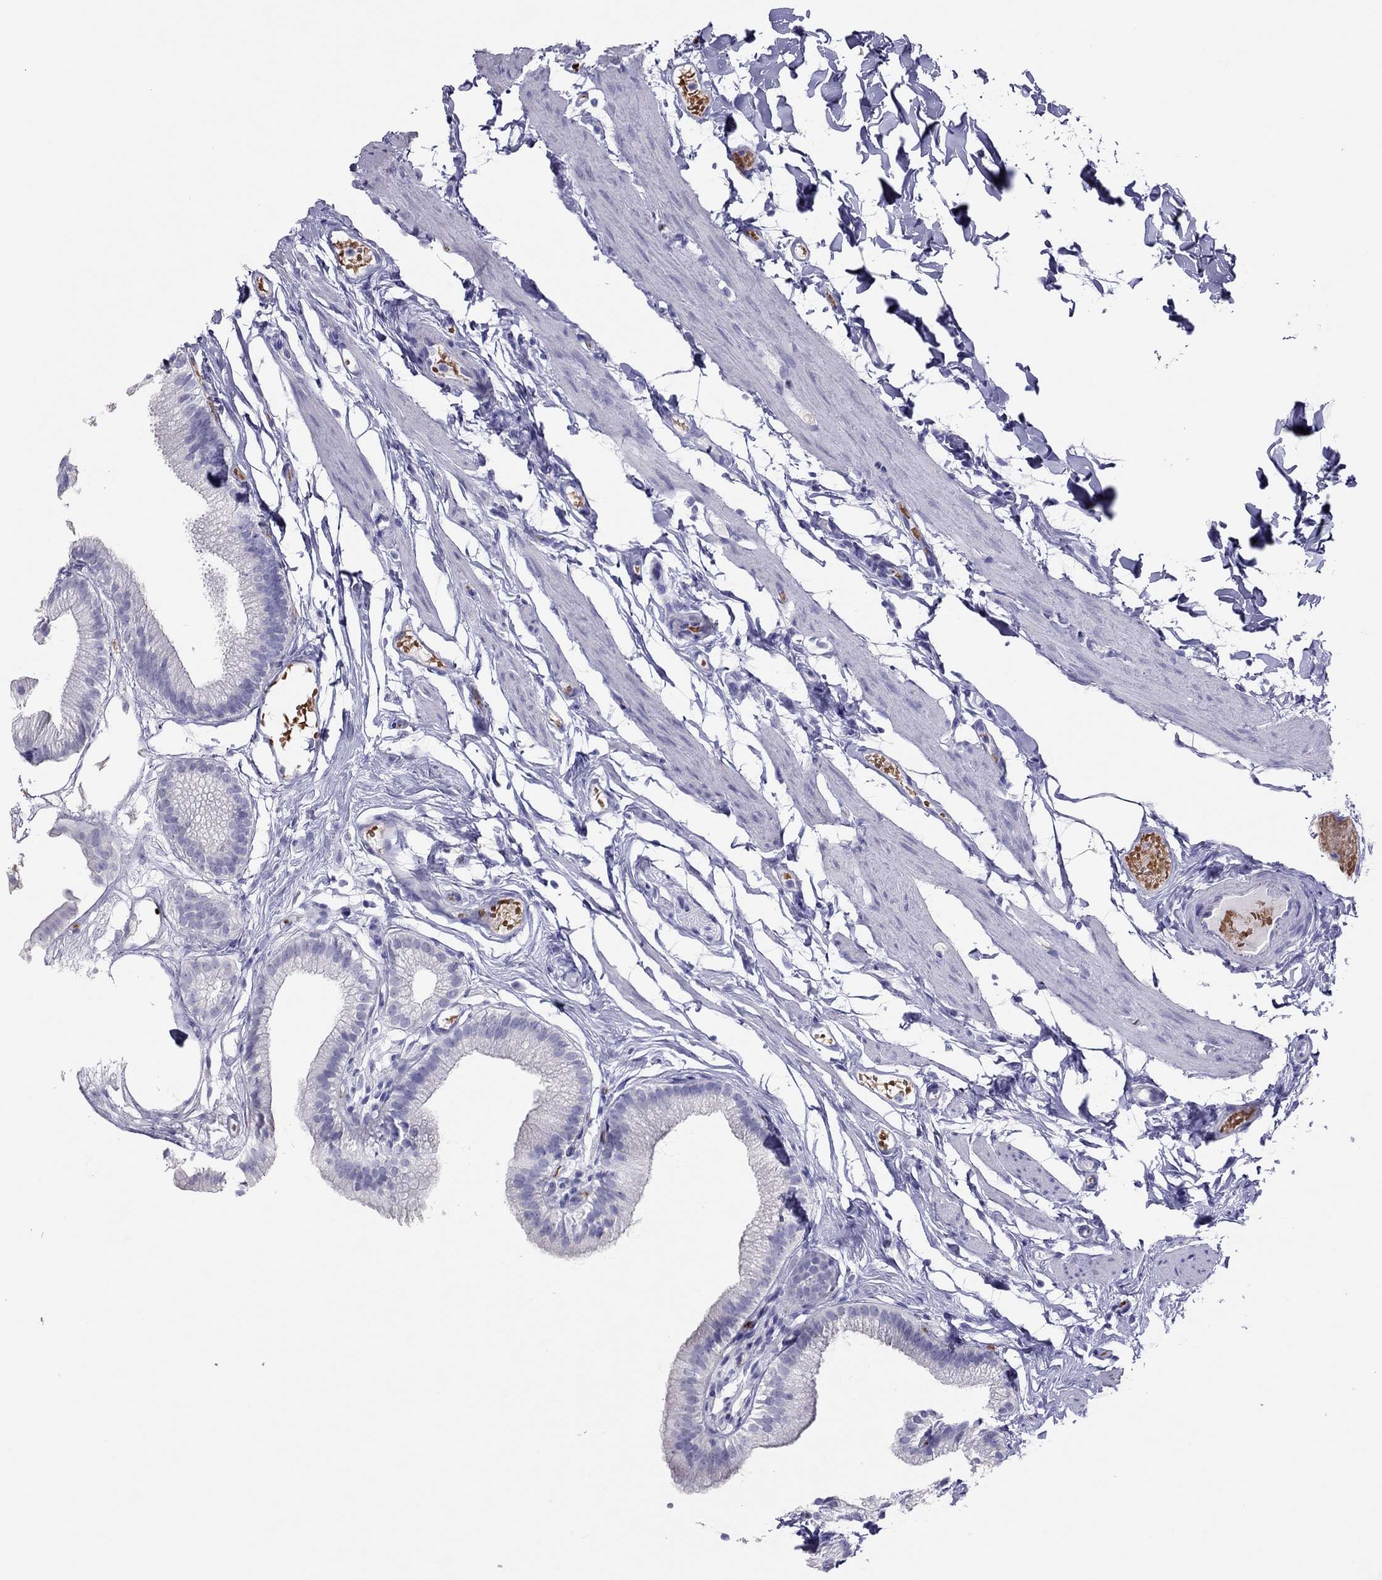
{"staining": {"intensity": "negative", "quantity": "none", "location": "none"}, "tissue": "gallbladder", "cell_type": "Glandular cells", "image_type": "normal", "snomed": [{"axis": "morphology", "description": "Normal tissue, NOS"}, {"axis": "topography", "description": "Gallbladder"}], "caption": "This is a histopathology image of immunohistochemistry (IHC) staining of normal gallbladder, which shows no positivity in glandular cells. (Brightfield microscopy of DAB immunohistochemistry (IHC) at high magnification).", "gene": "TSHB", "patient": {"sex": "female", "age": 45}}